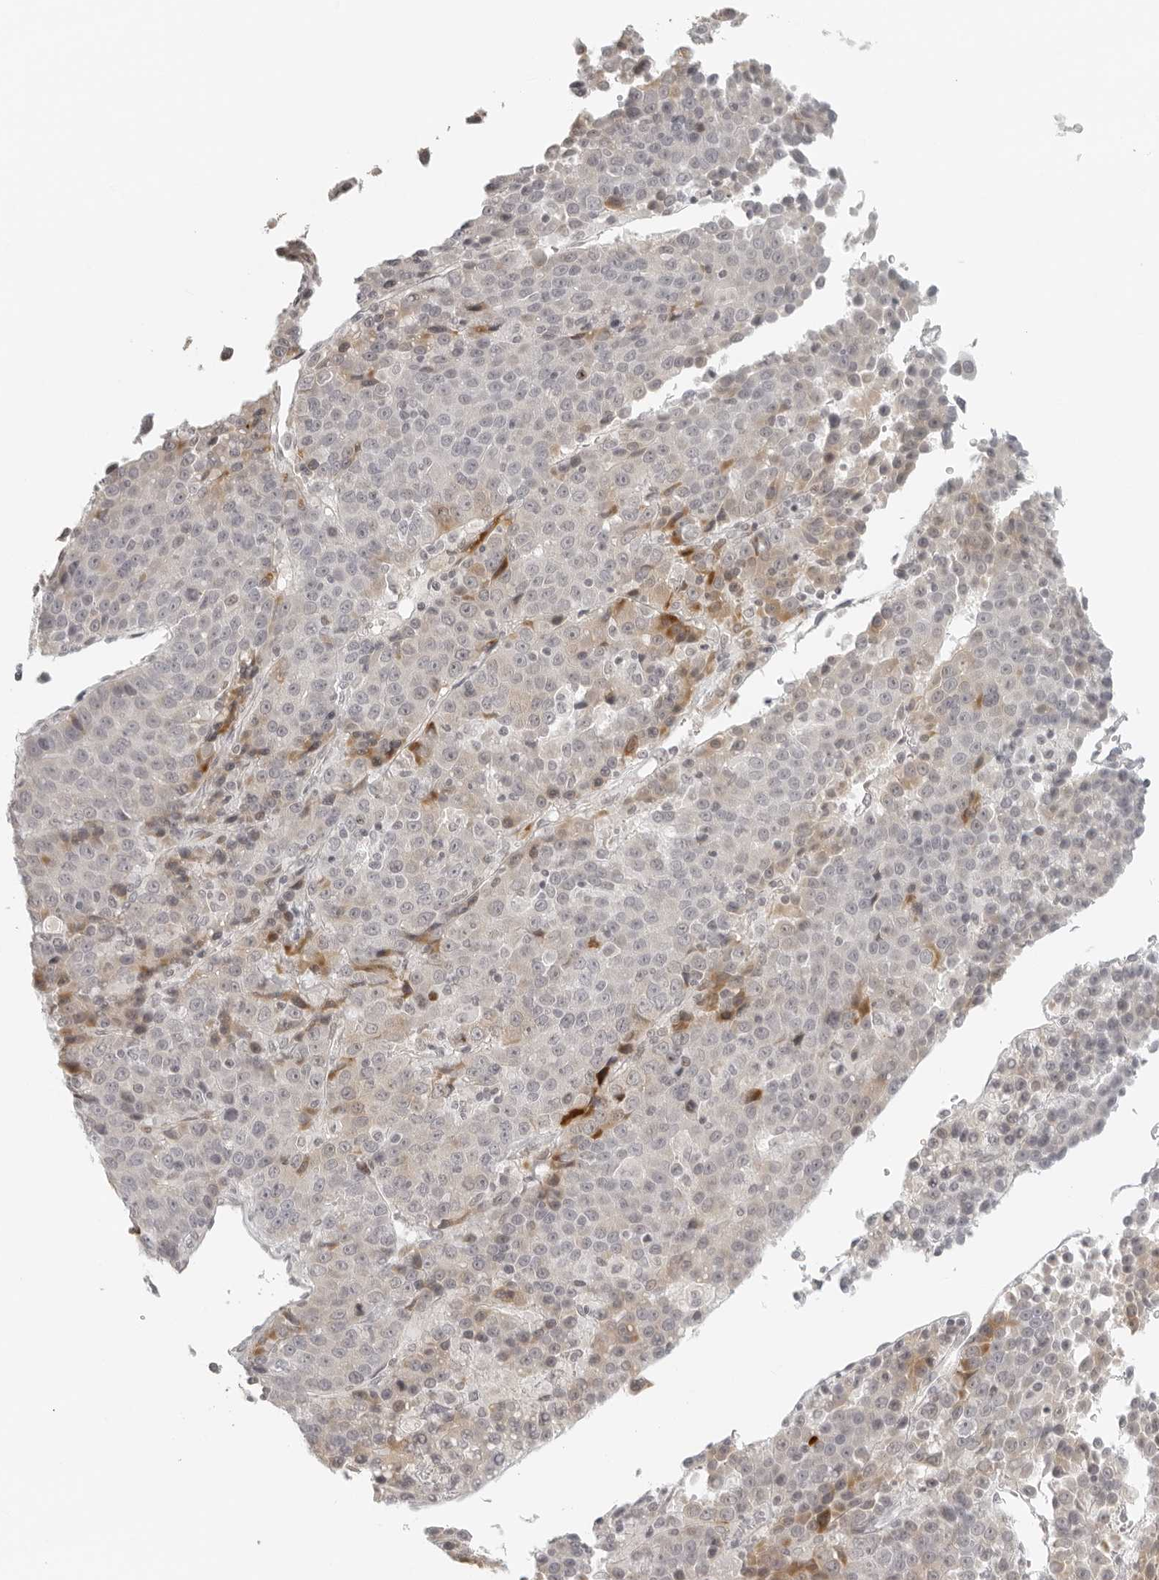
{"staining": {"intensity": "negative", "quantity": "none", "location": "none"}, "tissue": "liver cancer", "cell_type": "Tumor cells", "image_type": "cancer", "snomed": [{"axis": "morphology", "description": "Carcinoma, Hepatocellular, NOS"}, {"axis": "topography", "description": "Liver"}], "caption": "An immunohistochemistry image of liver hepatocellular carcinoma is shown. There is no staining in tumor cells of liver hepatocellular carcinoma.", "gene": "ZNF678", "patient": {"sex": "female", "age": 53}}